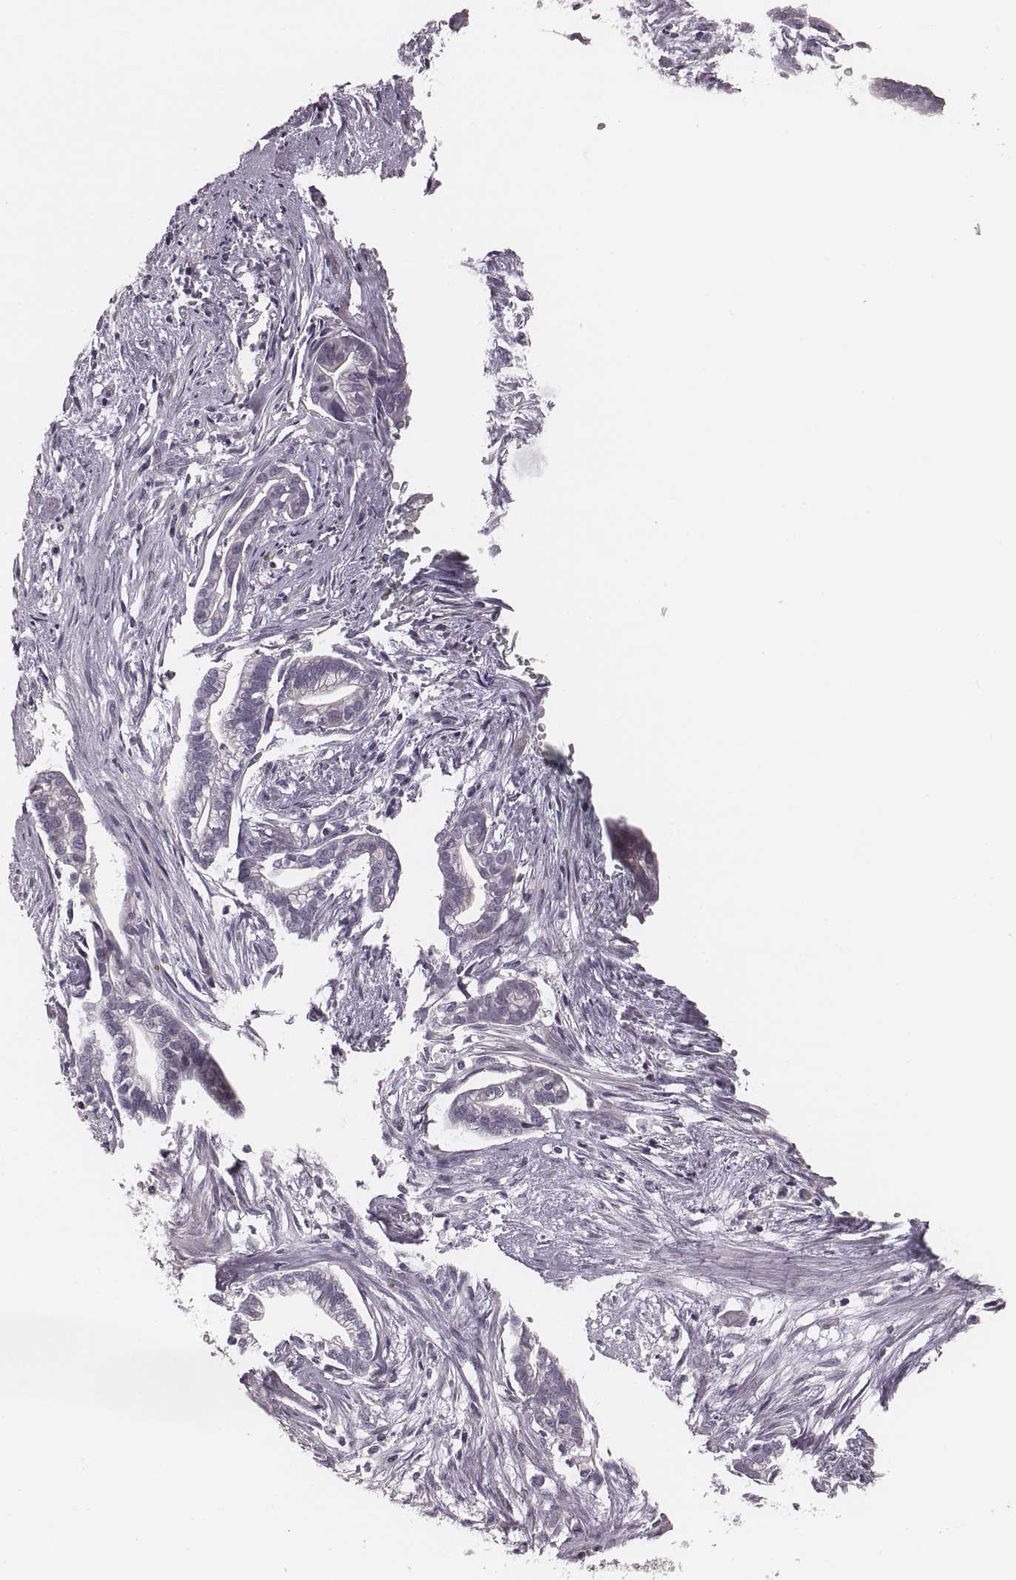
{"staining": {"intensity": "negative", "quantity": "none", "location": "none"}, "tissue": "cervical cancer", "cell_type": "Tumor cells", "image_type": "cancer", "snomed": [{"axis": "morphology", "description": "Adenocarcinoma, NOS"}, {"axis": "topography", "description": "Cervix"}], "caption": "An image of human cervical cancer is negative for staining in tumor cells.", "gene": "S100Z", "patient": {"sex": "female", "age": 62}}